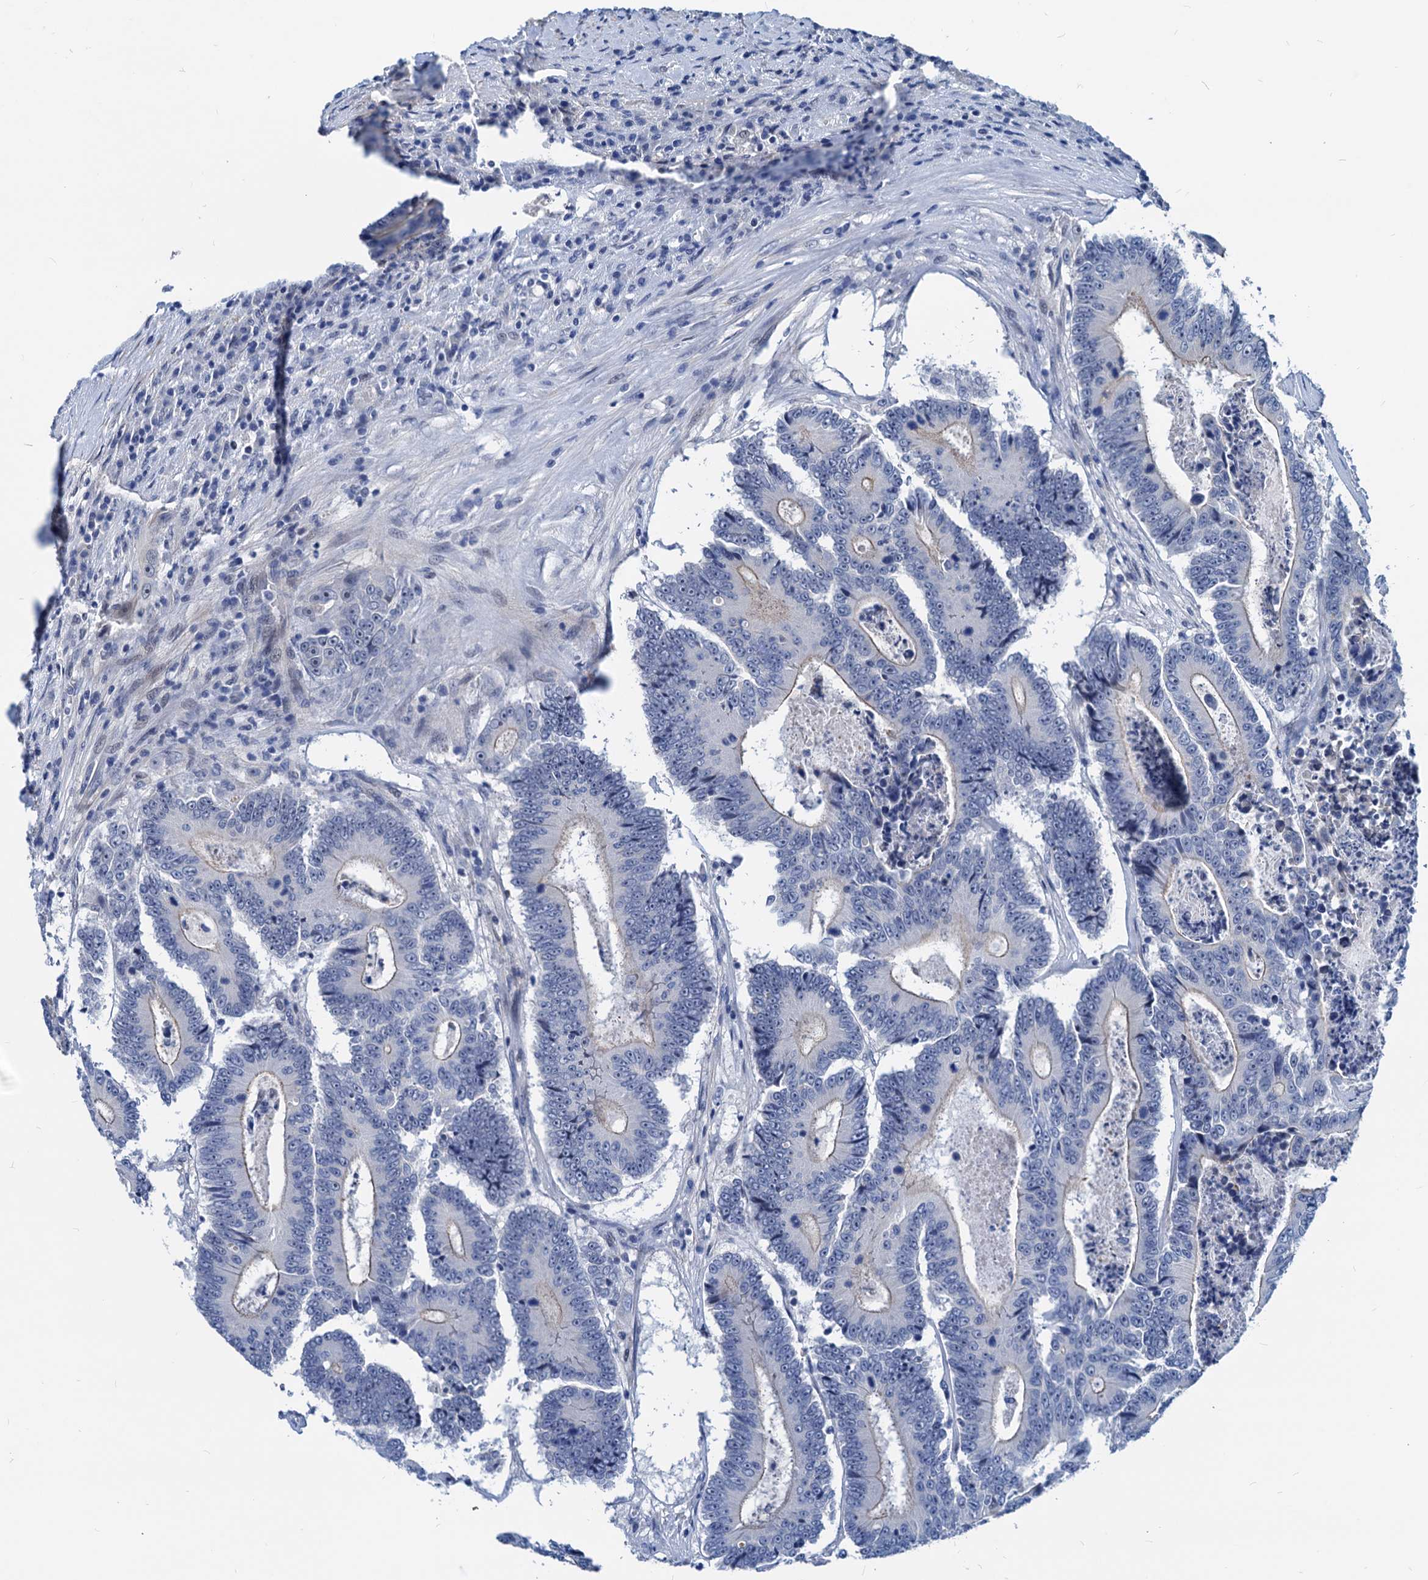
{"staining": {"intensity": "negative", "quantity": "none", "location": "none"}, "tissue": "colorectal cancer", "cell_type": "Tumor cells", "image_type": "cancer", "snomed": [{"axis": "morphology", "description": "Adenocarcinoma, NOS"}, {"axis": "topography", "description": "Colon"}], "caption": "There is no significant expression in tumor cells of adenocarcinoma (colorectal).", "gene": "HSF2", "patient": {"sex": "male", "age": 83}}